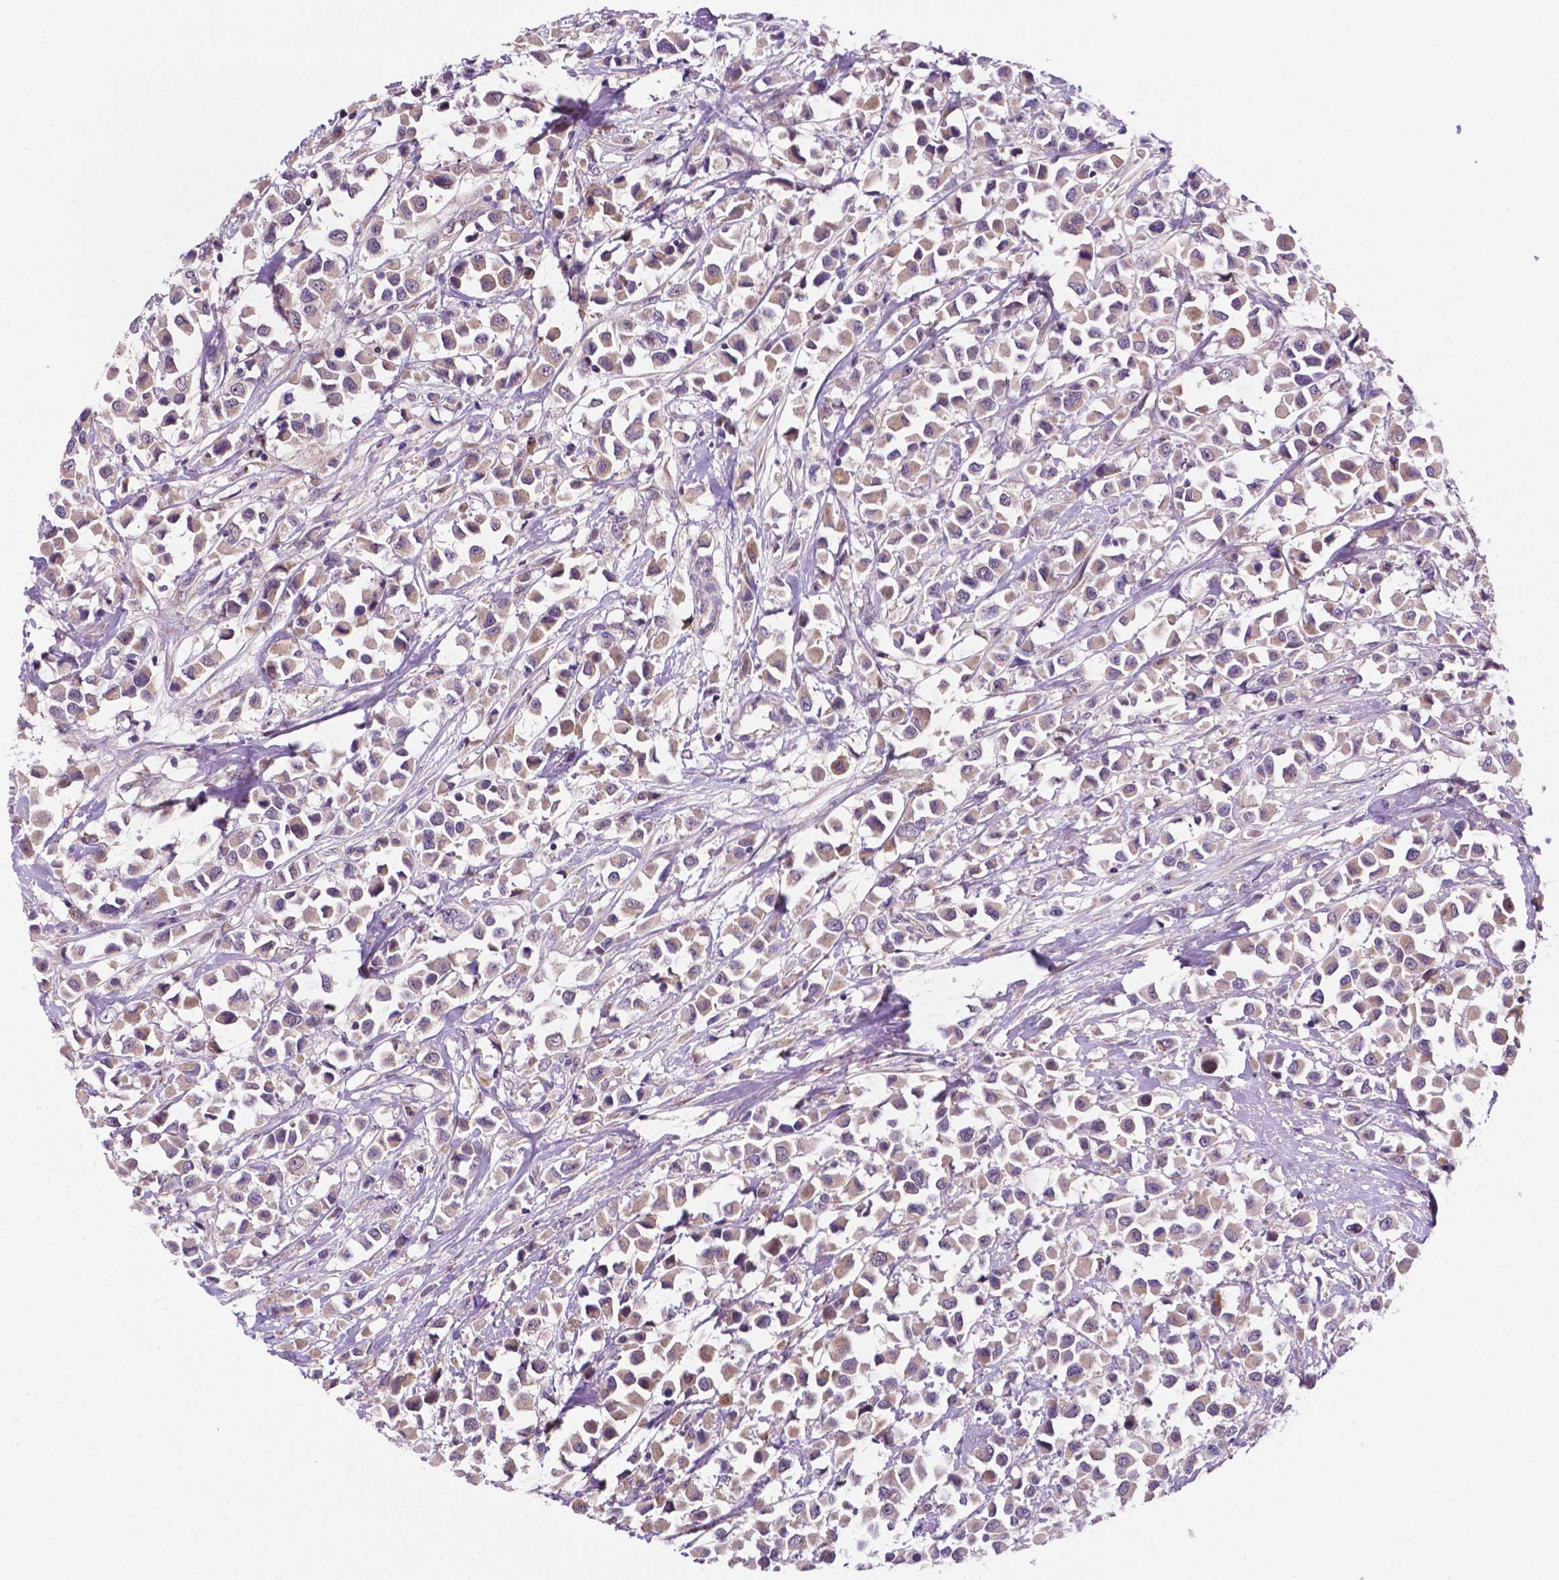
{"staining": {"intensity": "weak", "quantity": ">75%", "location": "cytoplasmic/membranous"}, "tissue": "breast cancer", "cell_type": "Tumor cells", "image_type": "cancer", "snomed": [{"axis": "morphology", "description": "Duct carcinoma"}, {"axis": "topography", "description": "Breast"}], "caption": "Protein expression analysis of human breast infiltrating ductal carcinoma reveals weak cytoplasmic/membranous expression in approximately >75% of tumor cells.", "gene": "TM4SF20", "patient": {"sex": "female", "age": 61}}